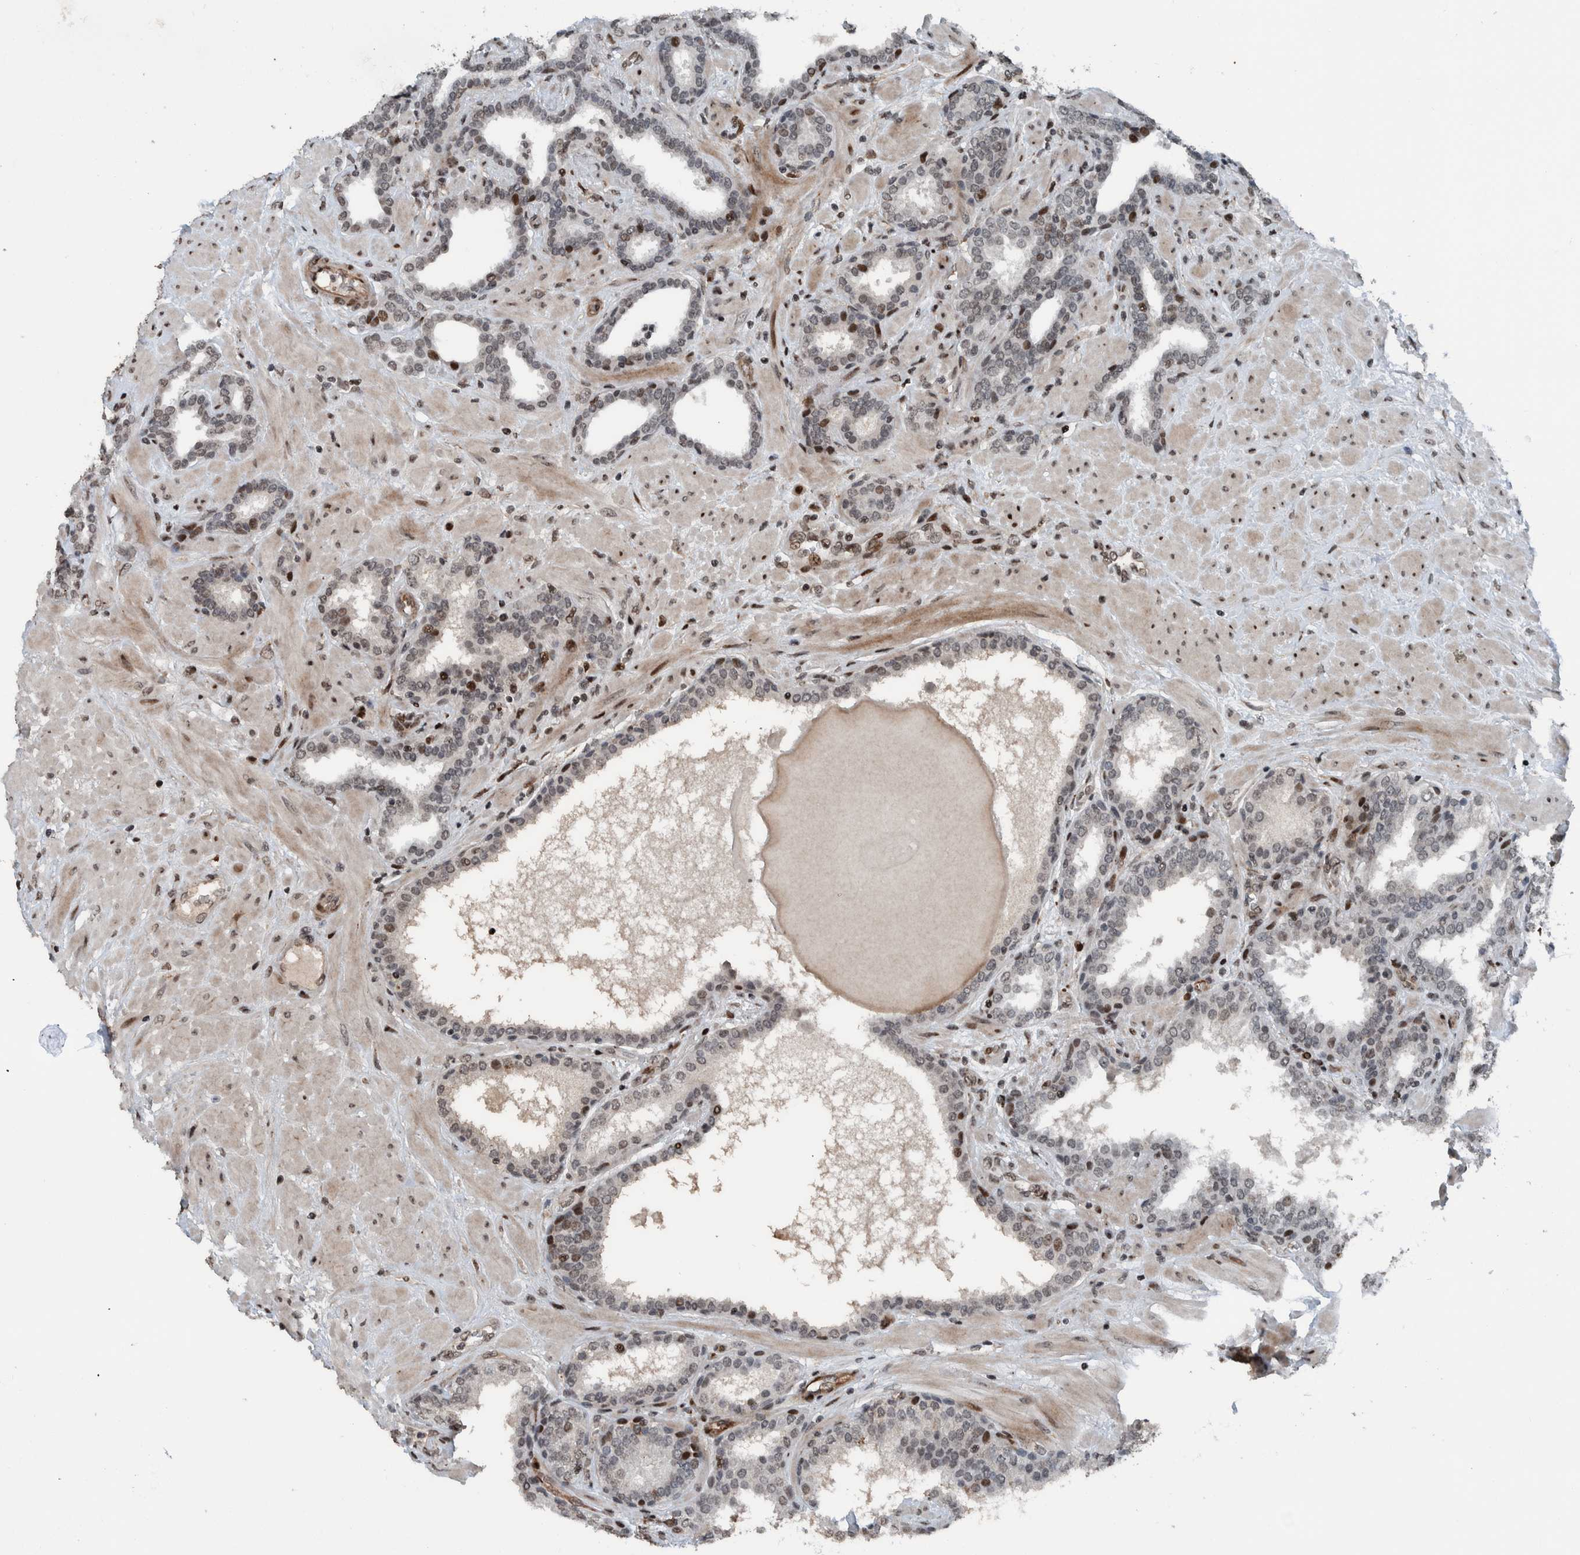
{"staining": {"intensity": "weak", "quantity": "25%-75%", "location": "nuclear"}, "tissue": "prostate", "cell_type": "Glandular cells", "image_type": "normal", "snomed": [{"axis": "morphology", "description": "Normal tissue, NOS"}, {"axis": "topography", "description": "Prostate"}], "caption": "IHC image of normal human prostate stained for a protein (brown), which exhibits low levels of weak nuclear expression in approximately 25%-75% of glandular cells.", "gene": "ZNF366", "patient": {"sex": "male", "age": 51}}